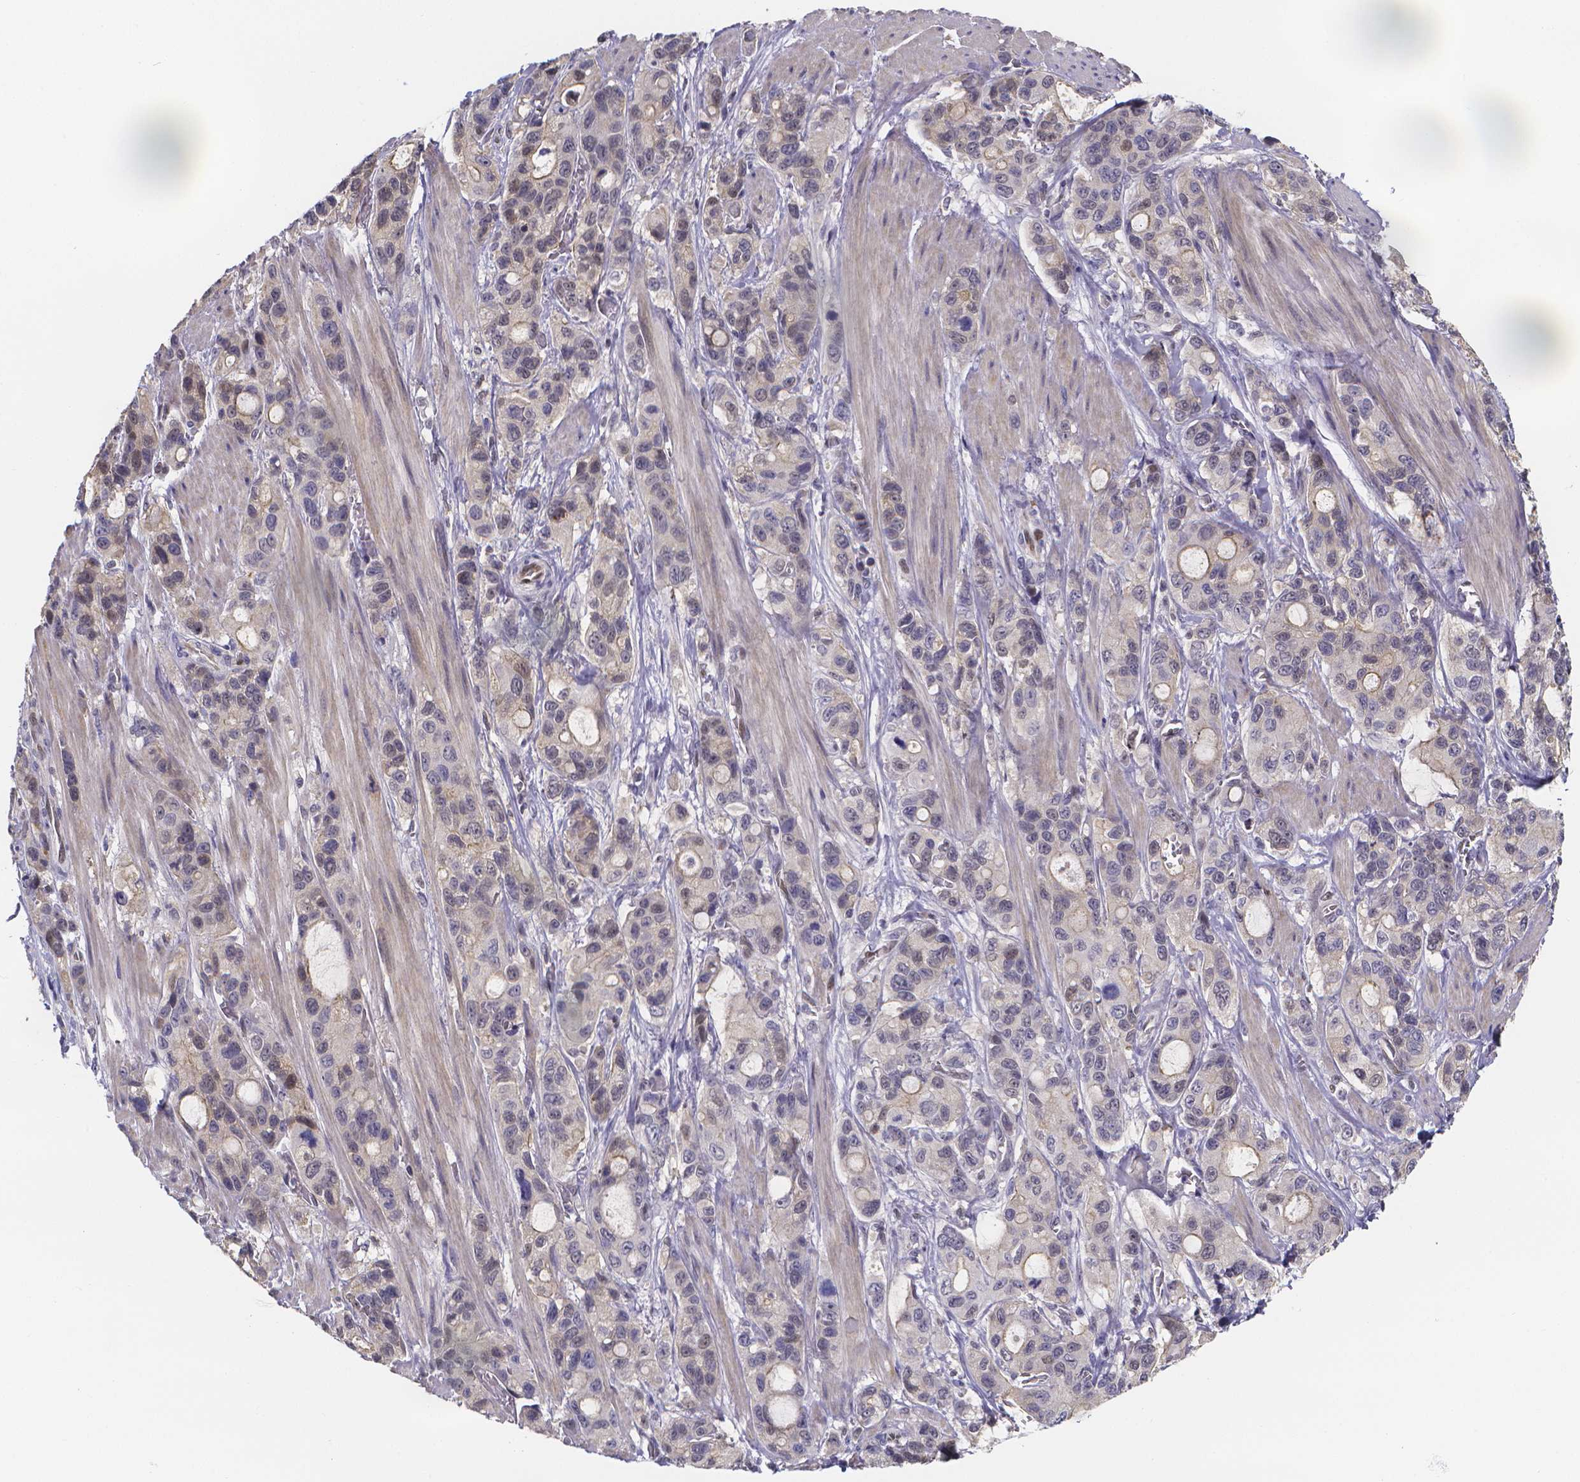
{"staining": {"intensity": "negative", "quantity": "none", "location": "none"}, "tissue": "stomach cancer", "cell_type": "Tumor cells", "image_type": "cancer", "snomed": [{"axis": "morphology", "description": "Adenocarcinoma, NOS"}, {"axis": "topography", "description": "Stomach"}], "caption": "Immunohistochemistry image of neoplastic tissue: stomach adenocarcinoma stained with DAB reveals no significant protein expression in tumor cells. The staining is performed using DAB brown chromogen with nuclei counter-stained in using hematoxylin.", "gene": "PAH", "patient": {"sex": "male", "age": 63}}